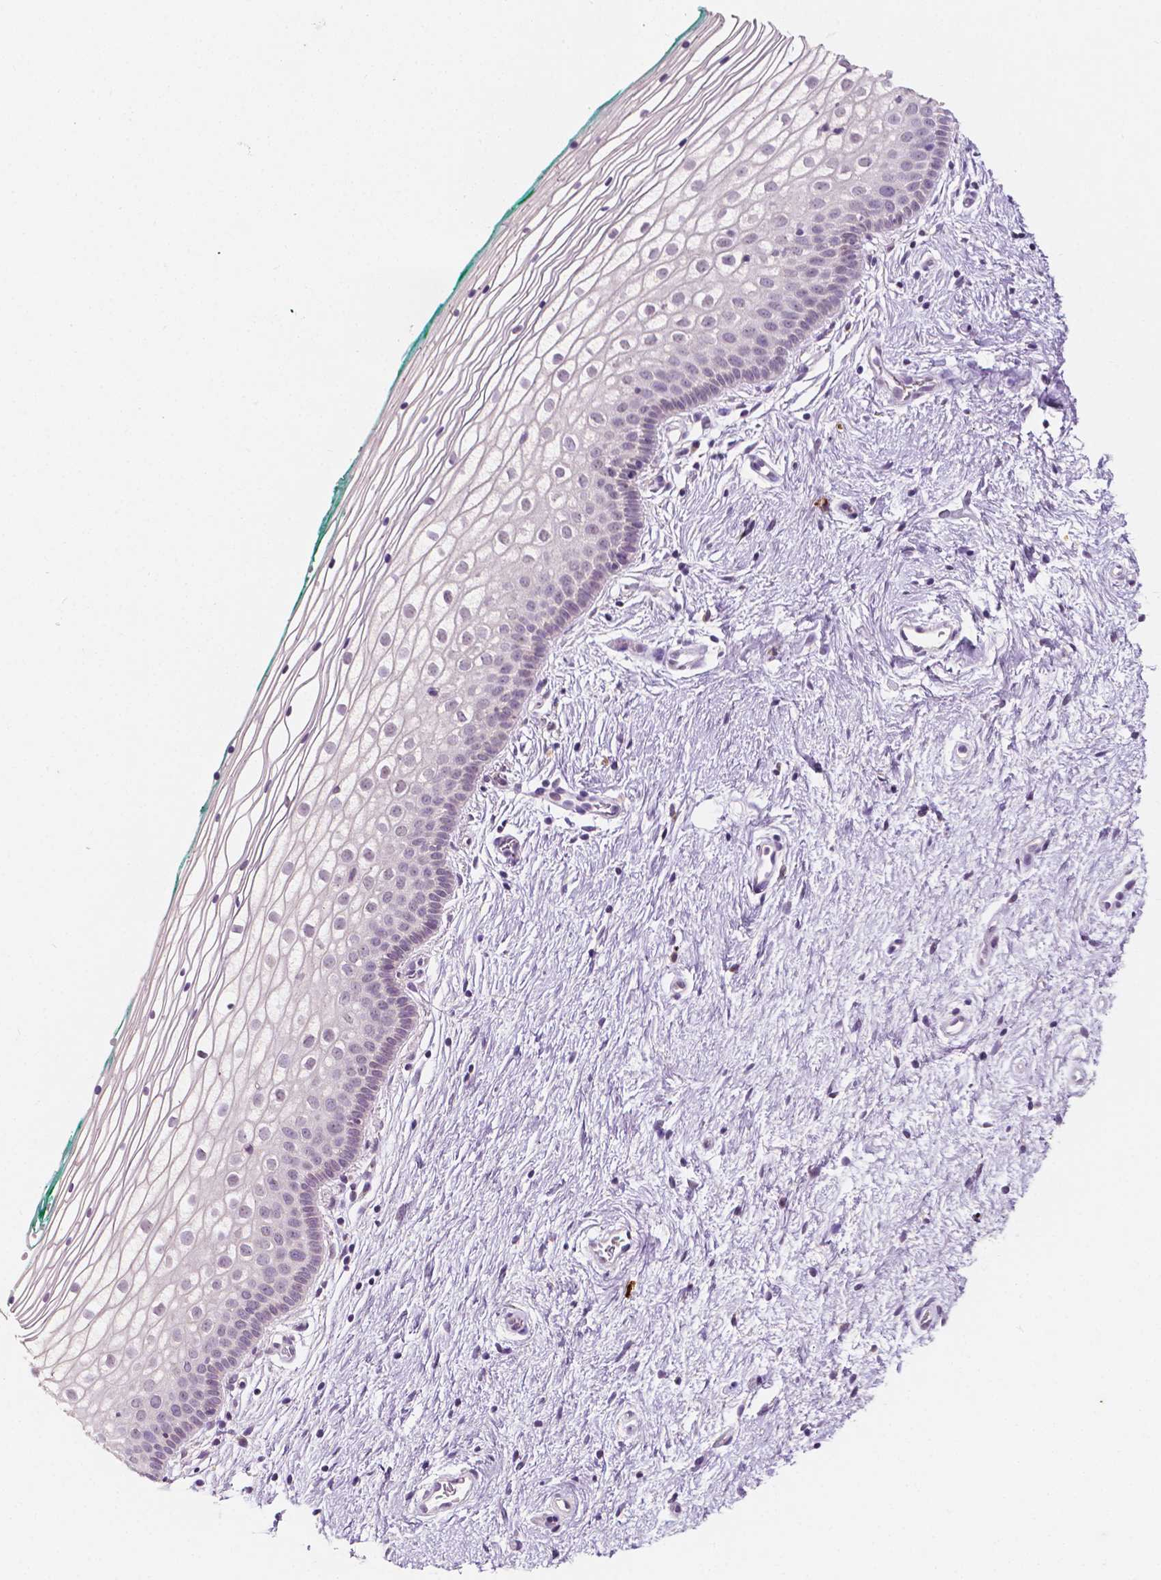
{"staining": {"intensity": "negative", "quantity": "none", "location": "none"}, "tissue": "vagina", "cell_type": "Squamous epithelial cells", "image_type": "normal", "snomed": [{"axis": "morphology", "description": "Normal tissue, NOS"}, {"axis": "topography", "description": "Vagina"}], "caption": "A micrograph of human vagina is negative for staining in squamous epithelial cells. (Immunohistochemistry (ihc), brightfield microscopy, high magnification).", "gene": "SIRT2", "patient": {"sex": "female", "age": 36}}